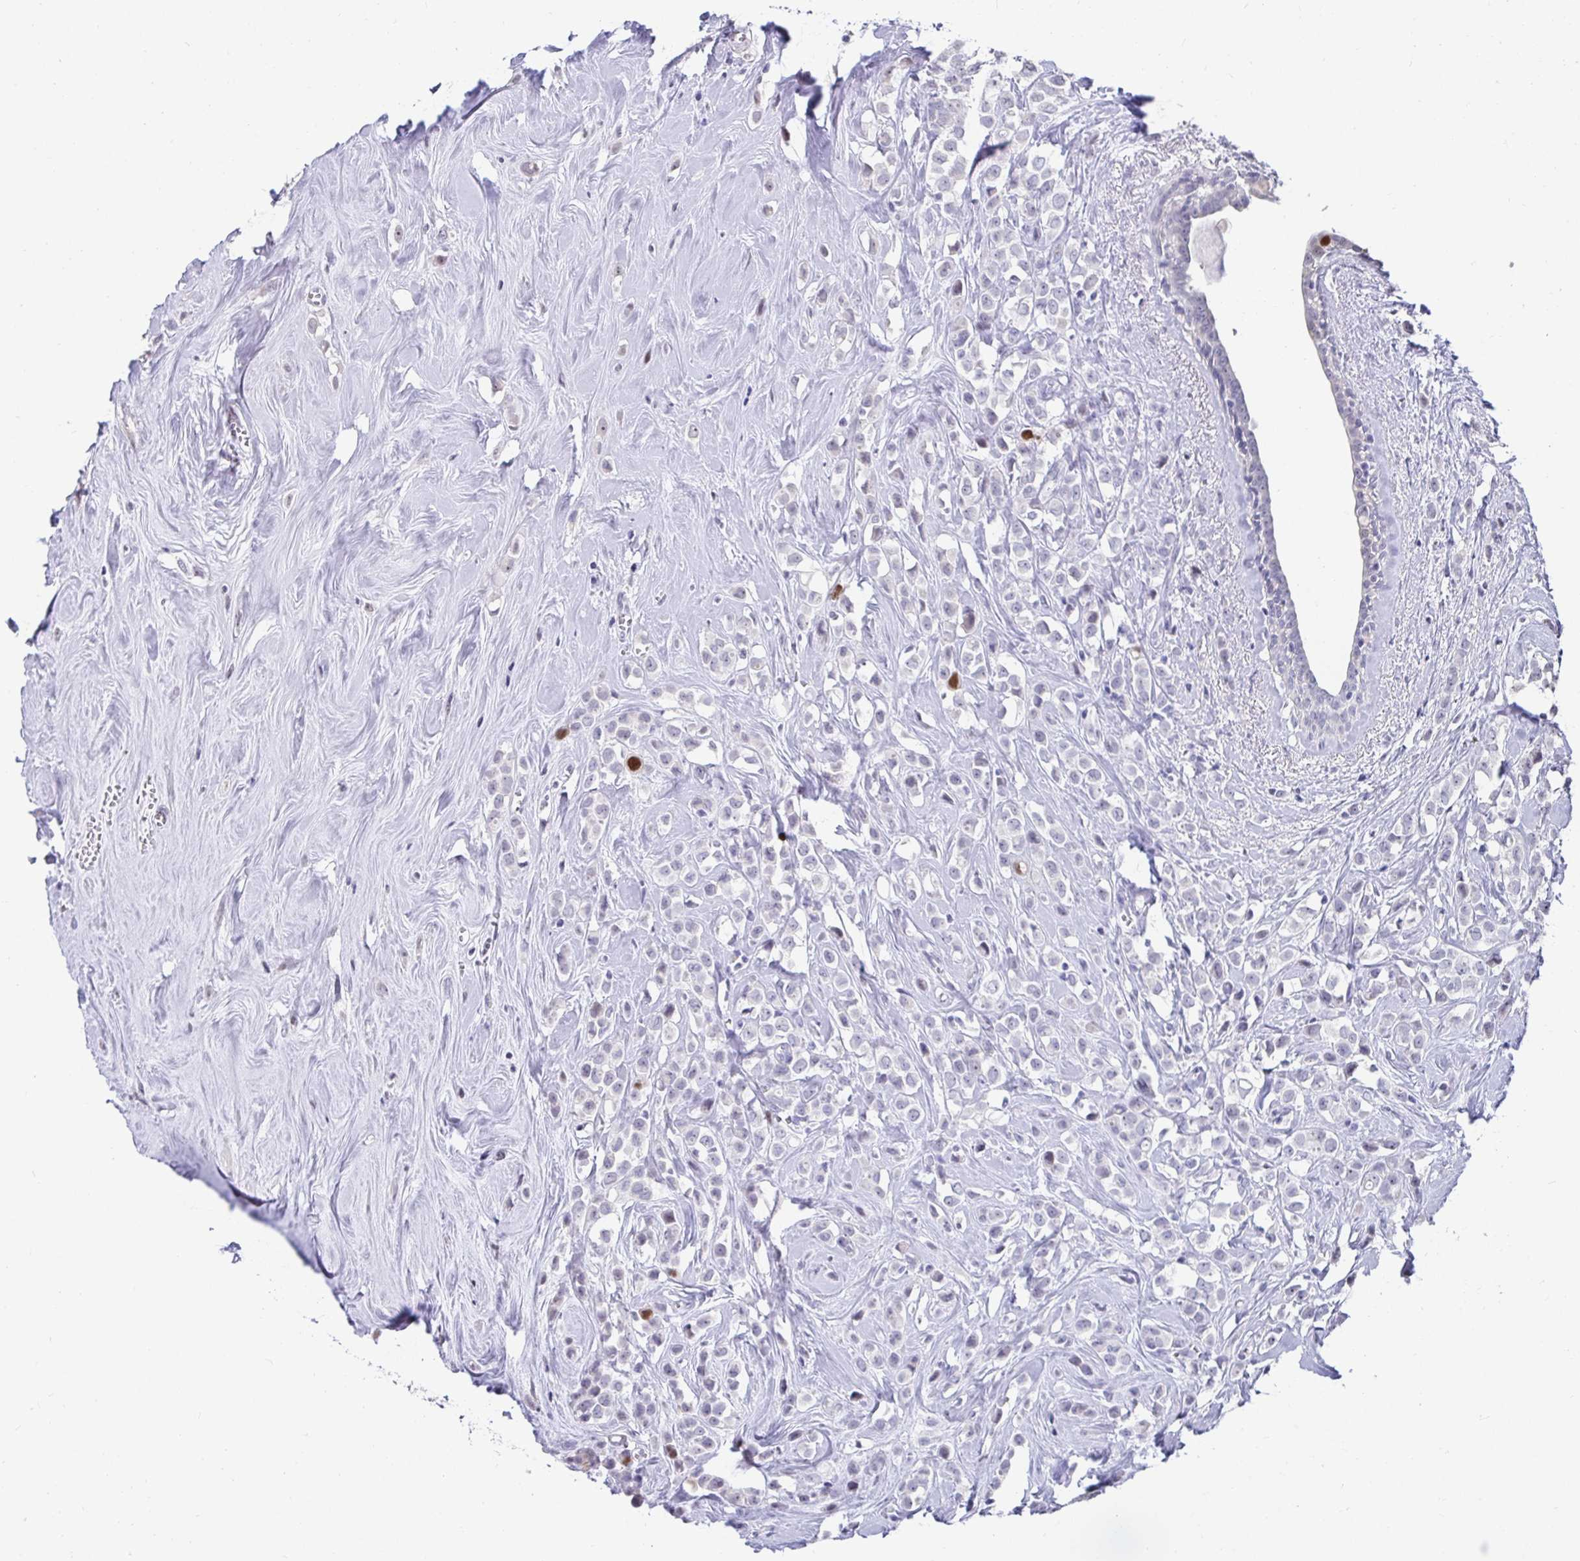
{"staining": {"intensity": "strong", "quantity": "<25%", "location": "nuclear"}, "tissue": "breast cancer", "cell_type": "Tumor cells", "image_type": "cancer", "snomed": [{"axis": "morphology", "description": "Duct carcinoma"}, {"axis": "topography", "description": "Breast"}], "caption": "Breast cancer was stained to show a protein in brown. There is medium levels of strong nuclear expression in about <25% of tumor cells.", "gene": "ANLN", "patient": {"sex": "female", "age": 80}}